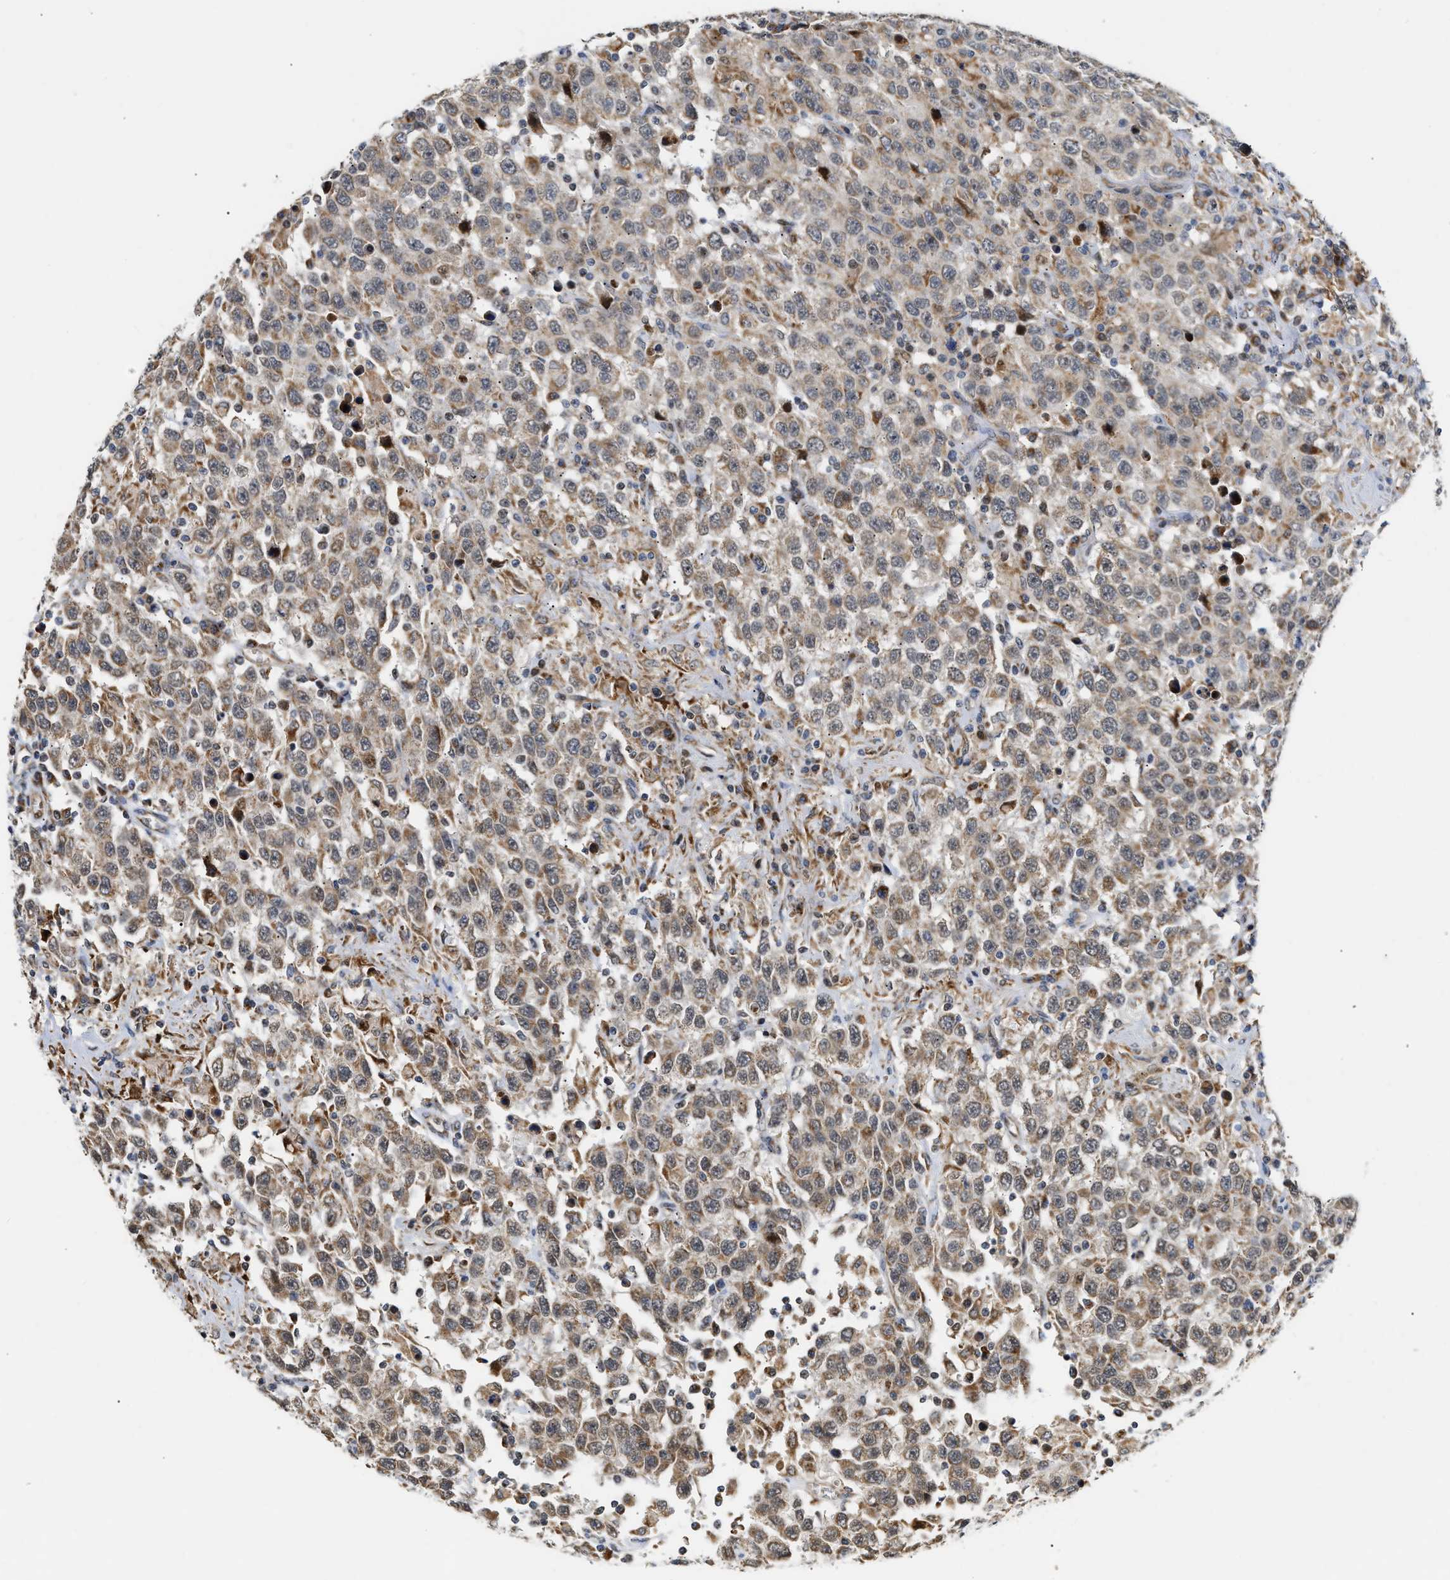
{"staining": {"intensity": "weak", "quantity": ">75%", "location": "cytoplasmic/membranous"}, "tissue": "testis cancer", "cell_type": "Tumor cells", "image_type": "cancer", "snomed": [{"axis": "morphology", "description": "Seminoma, NOS"}, {"axis": "topography", "description": "Testis"}], "caption": "Immunohistochemical staining of human seminoma (testis) exhibits weak cytoplasmic/membranous protein expression in approximately >75% of tumor cells. (DAB IHC, brown staining for protein, blue staining for nuclei).", "gene": "DEPTOR", "patient": {"sex": "male", "age": 41}}